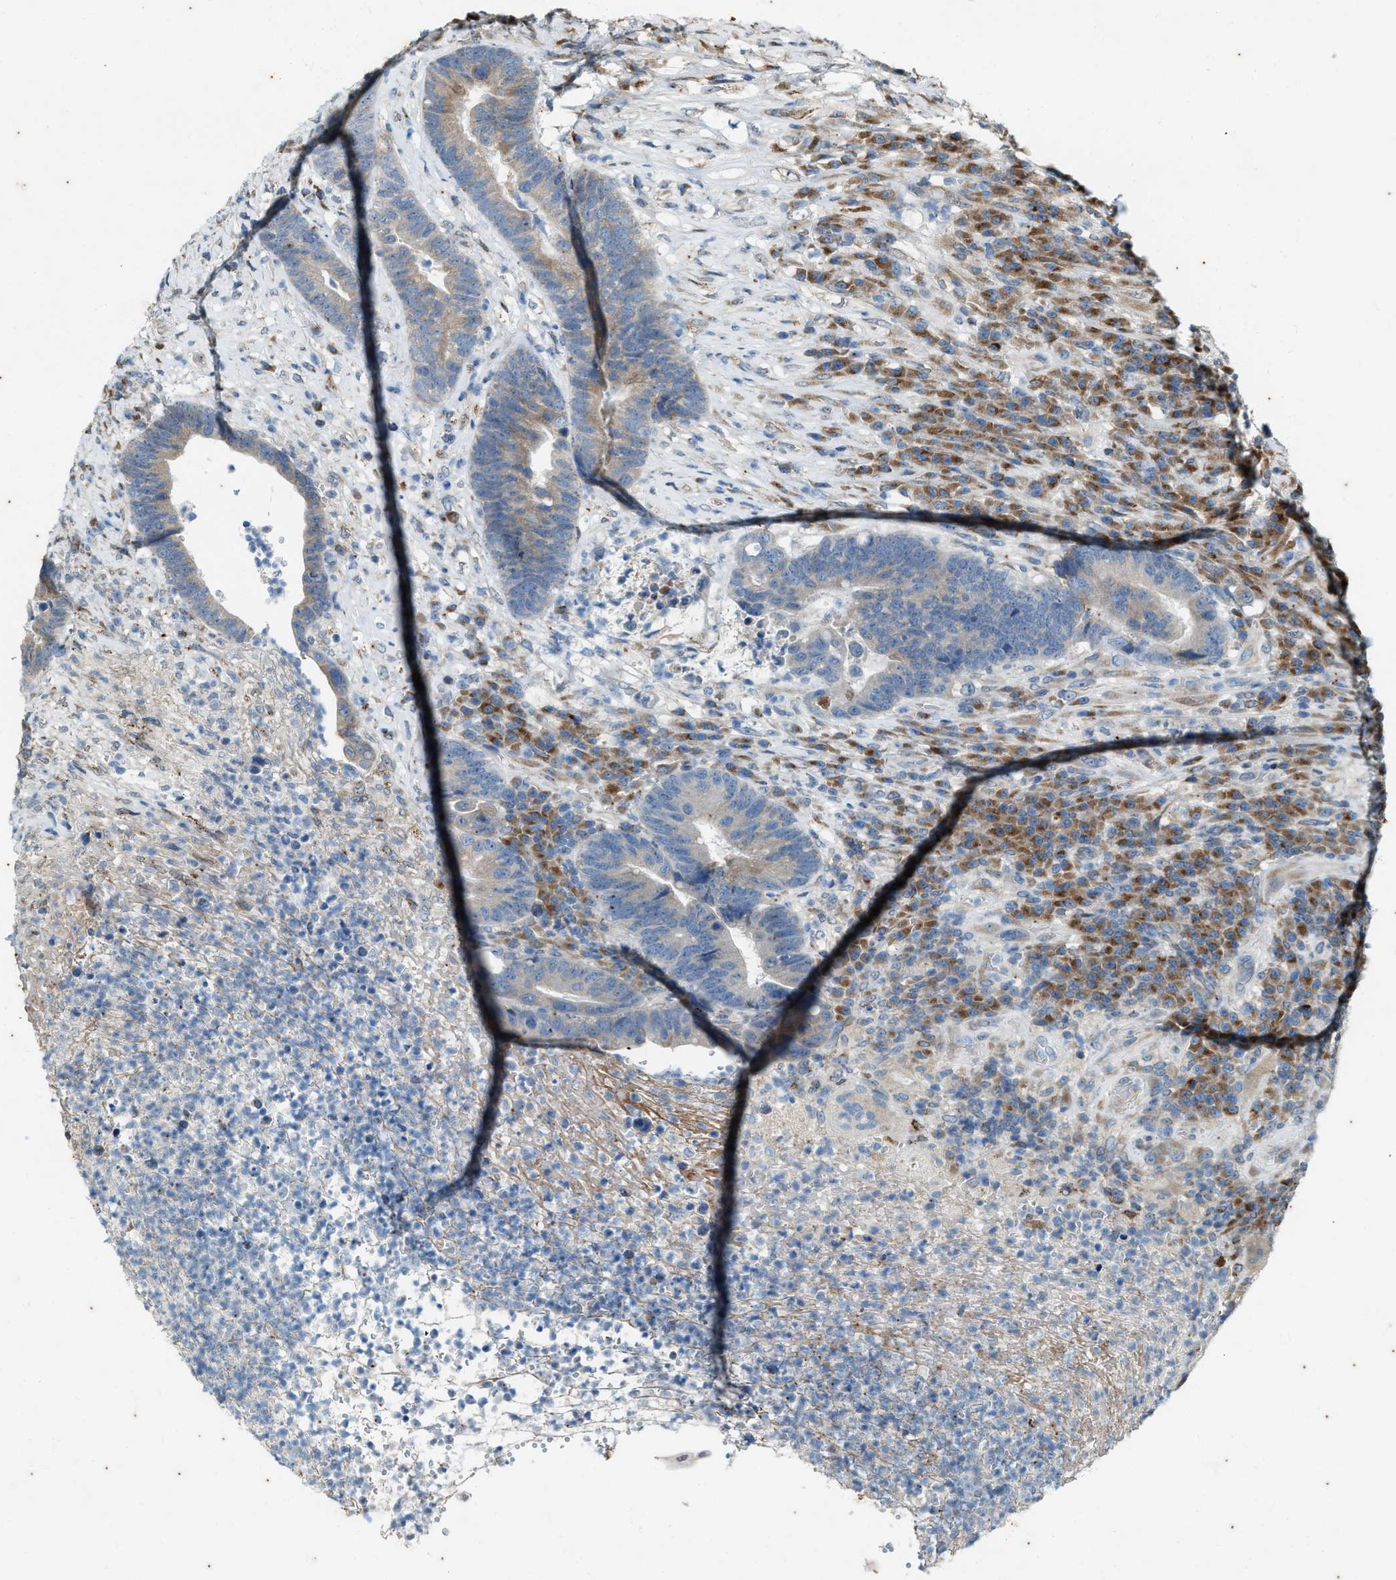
{"staining": {"intensity": "weak", "quantity": "25%-75%", "location": "cytoplasmic/membranous"}, "tissue": "colorectal cancer", "cell_type": "Tumor cells", "image_type": "cancer", "snomed": [{"axis": "morphology", "description": "Adenocarcinoma, NOS"}, {"axis": "topography", "description": "Rectum"}], "caption": "Colorectal adenocarcinoma tissue reveals weak cytoplasmic/membranous positivity in approximately 25%-75% of tumor cells", "gene": "CHPF2", "patient": {"sex": "female", "age": 89}}